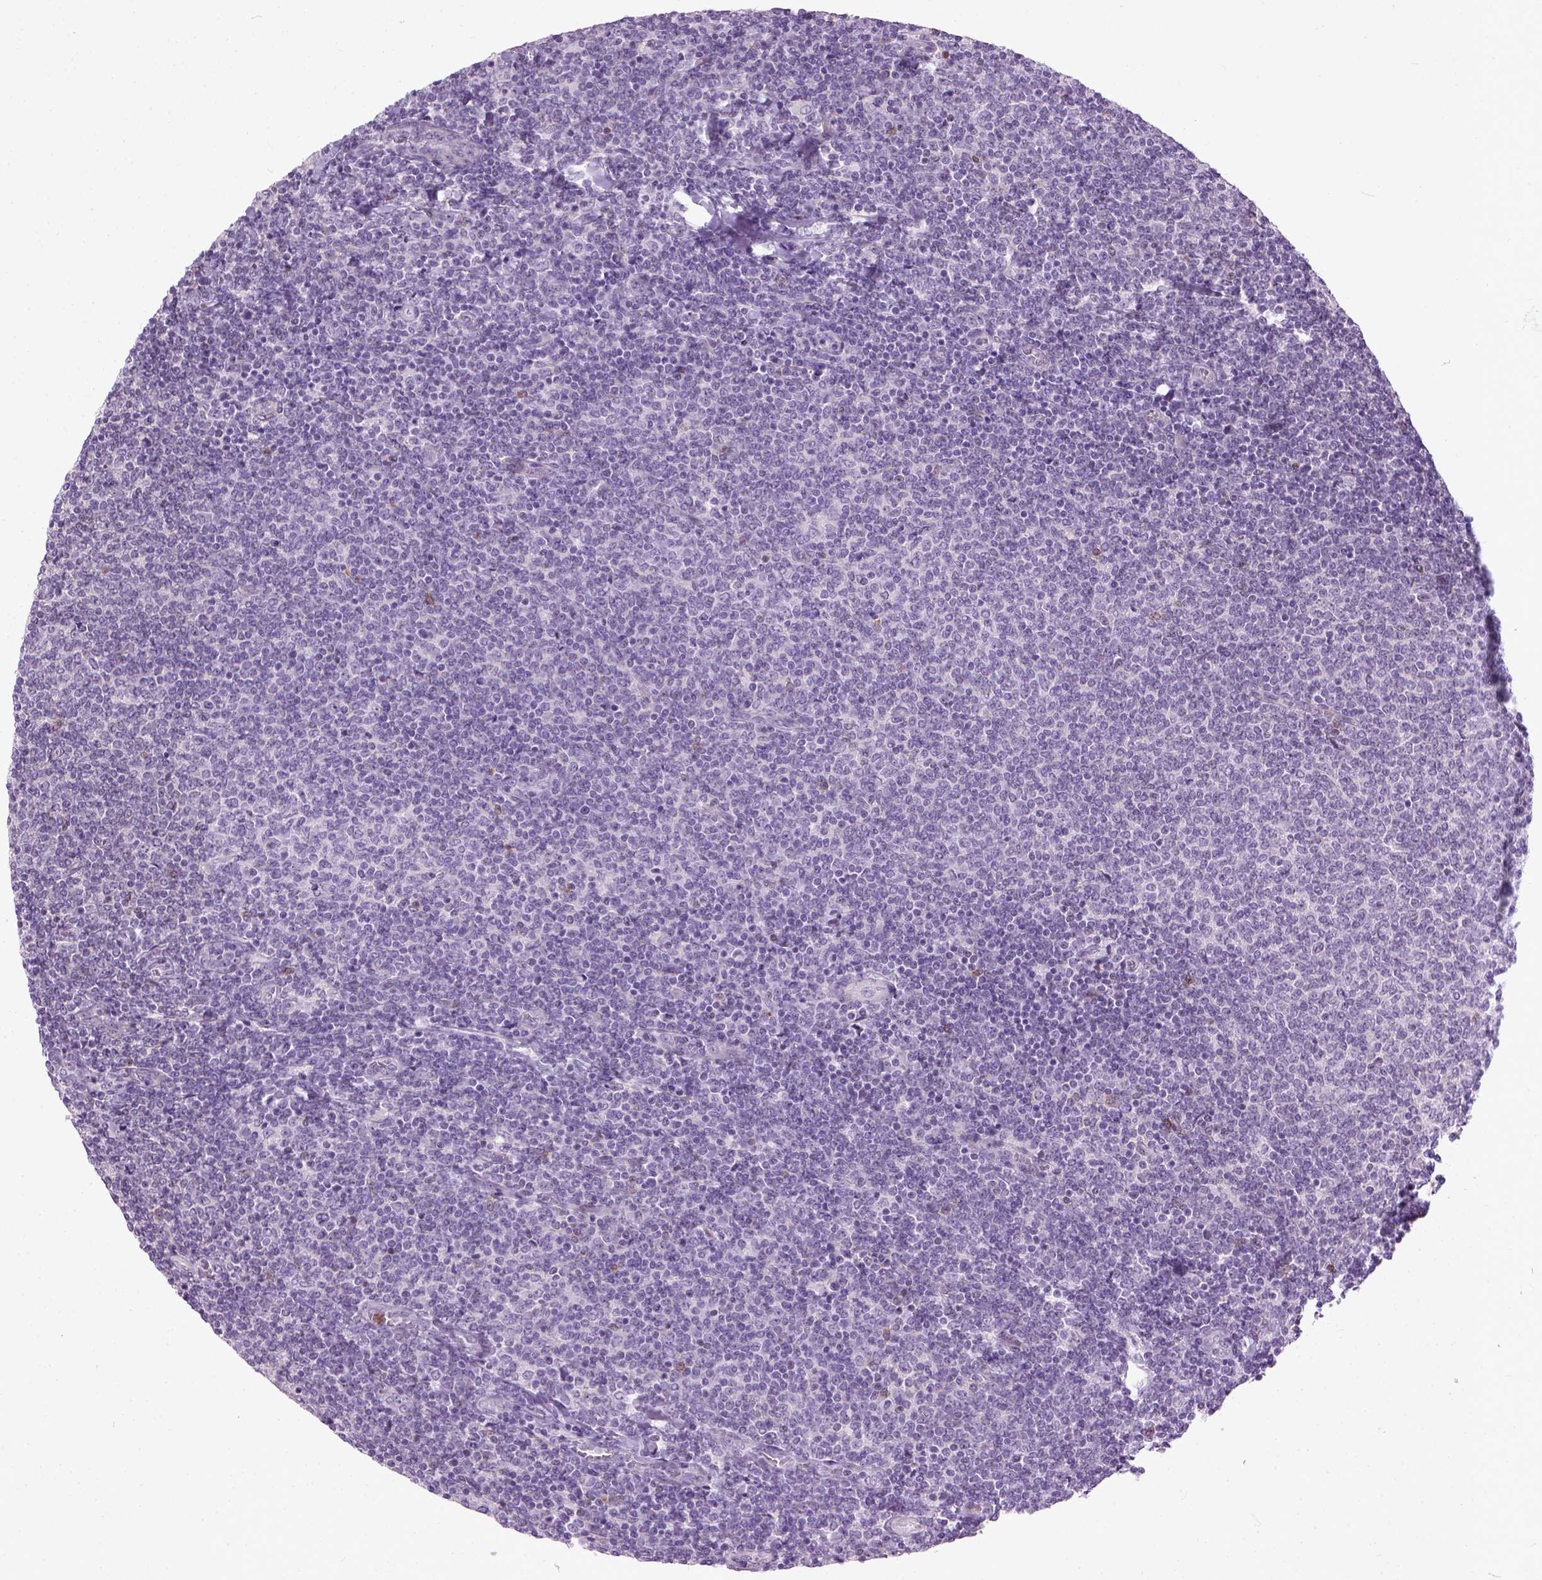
{"staining": {"intensity": "negative", "quantity": "none", "location": "none"}, "tissue": "lymphoma", "cell_type": "Tumor cells", "image_type": "cancer", "snomed": [{"axis": "morphology", "description": "Malignant lymphoma, non-Hodgkin's type, Low grade"}, {"axis": "topography", "description": "Lymph node"}], "caption": "This image is of malignant lymphoma, non-Hodgkin's type (low-grade) stained with IHC to label a protein in brown with the nuclei are counter-stained blue. There is no positivity in tumor cells.", "gene": "MAPT", "patient": {"sex": "male", "age": 52}}